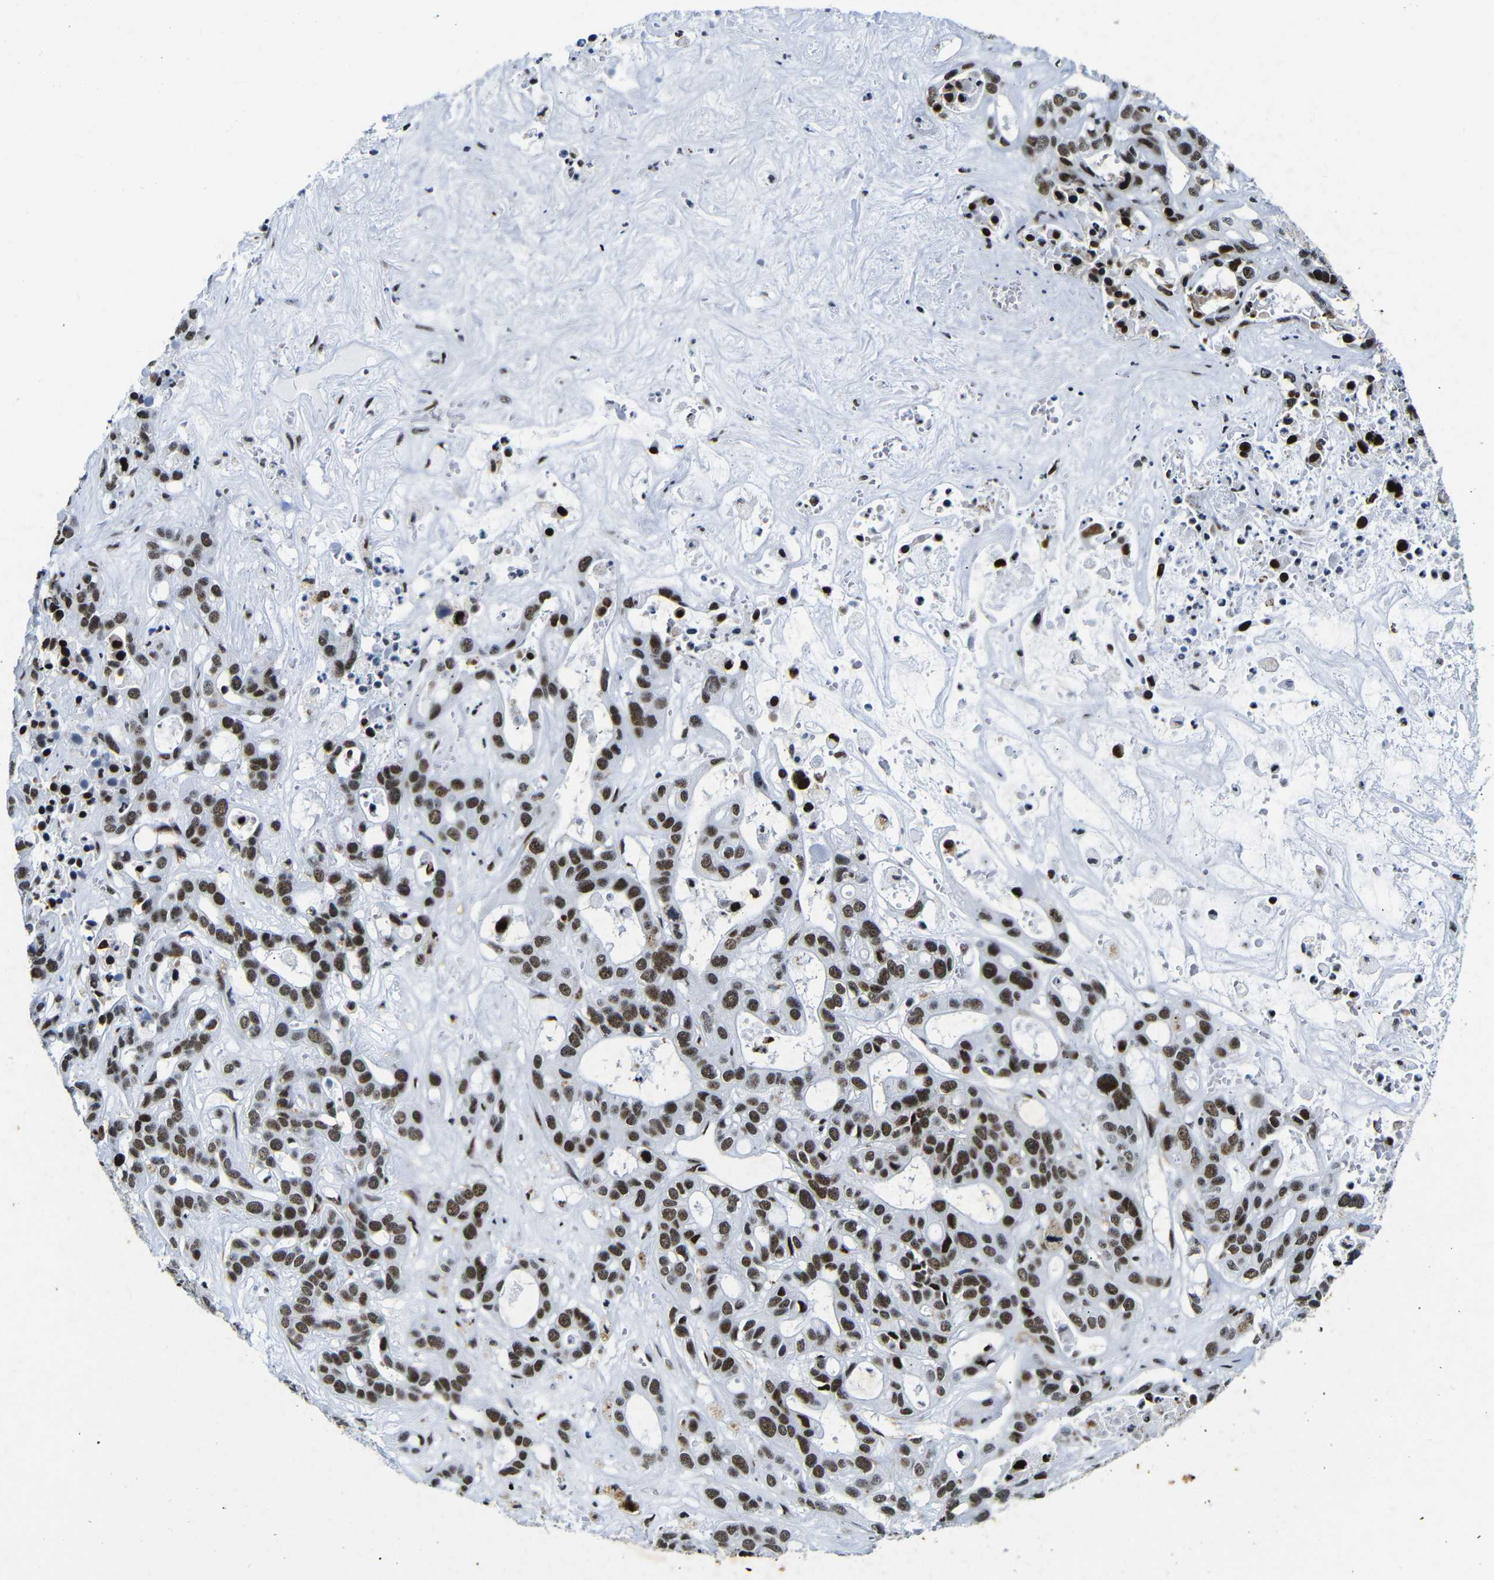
{"staining": {"intensity": "strong", "quantity": ">75%", "location": "nuclear"}, "tissue": "liver cancer", "cell_type": "Tumor cells", "image_type": "cancer", "snomed": [{"axis": "morphology", "description": "Cholangiocarcinoma"}, {"axis": "topography", "description": "Liver"}], "caption": "A high amount of strong nuclear expression is seen in about >75% of tumor cells in liver cancer (cholangiocarcinoma) tissue. (DAB (3,3'-diaminobenzidine) IHC with brightfield microscopy, high magnification).", "gene": "SRSF1", "patient": {"sex": "female", "age": 65}}